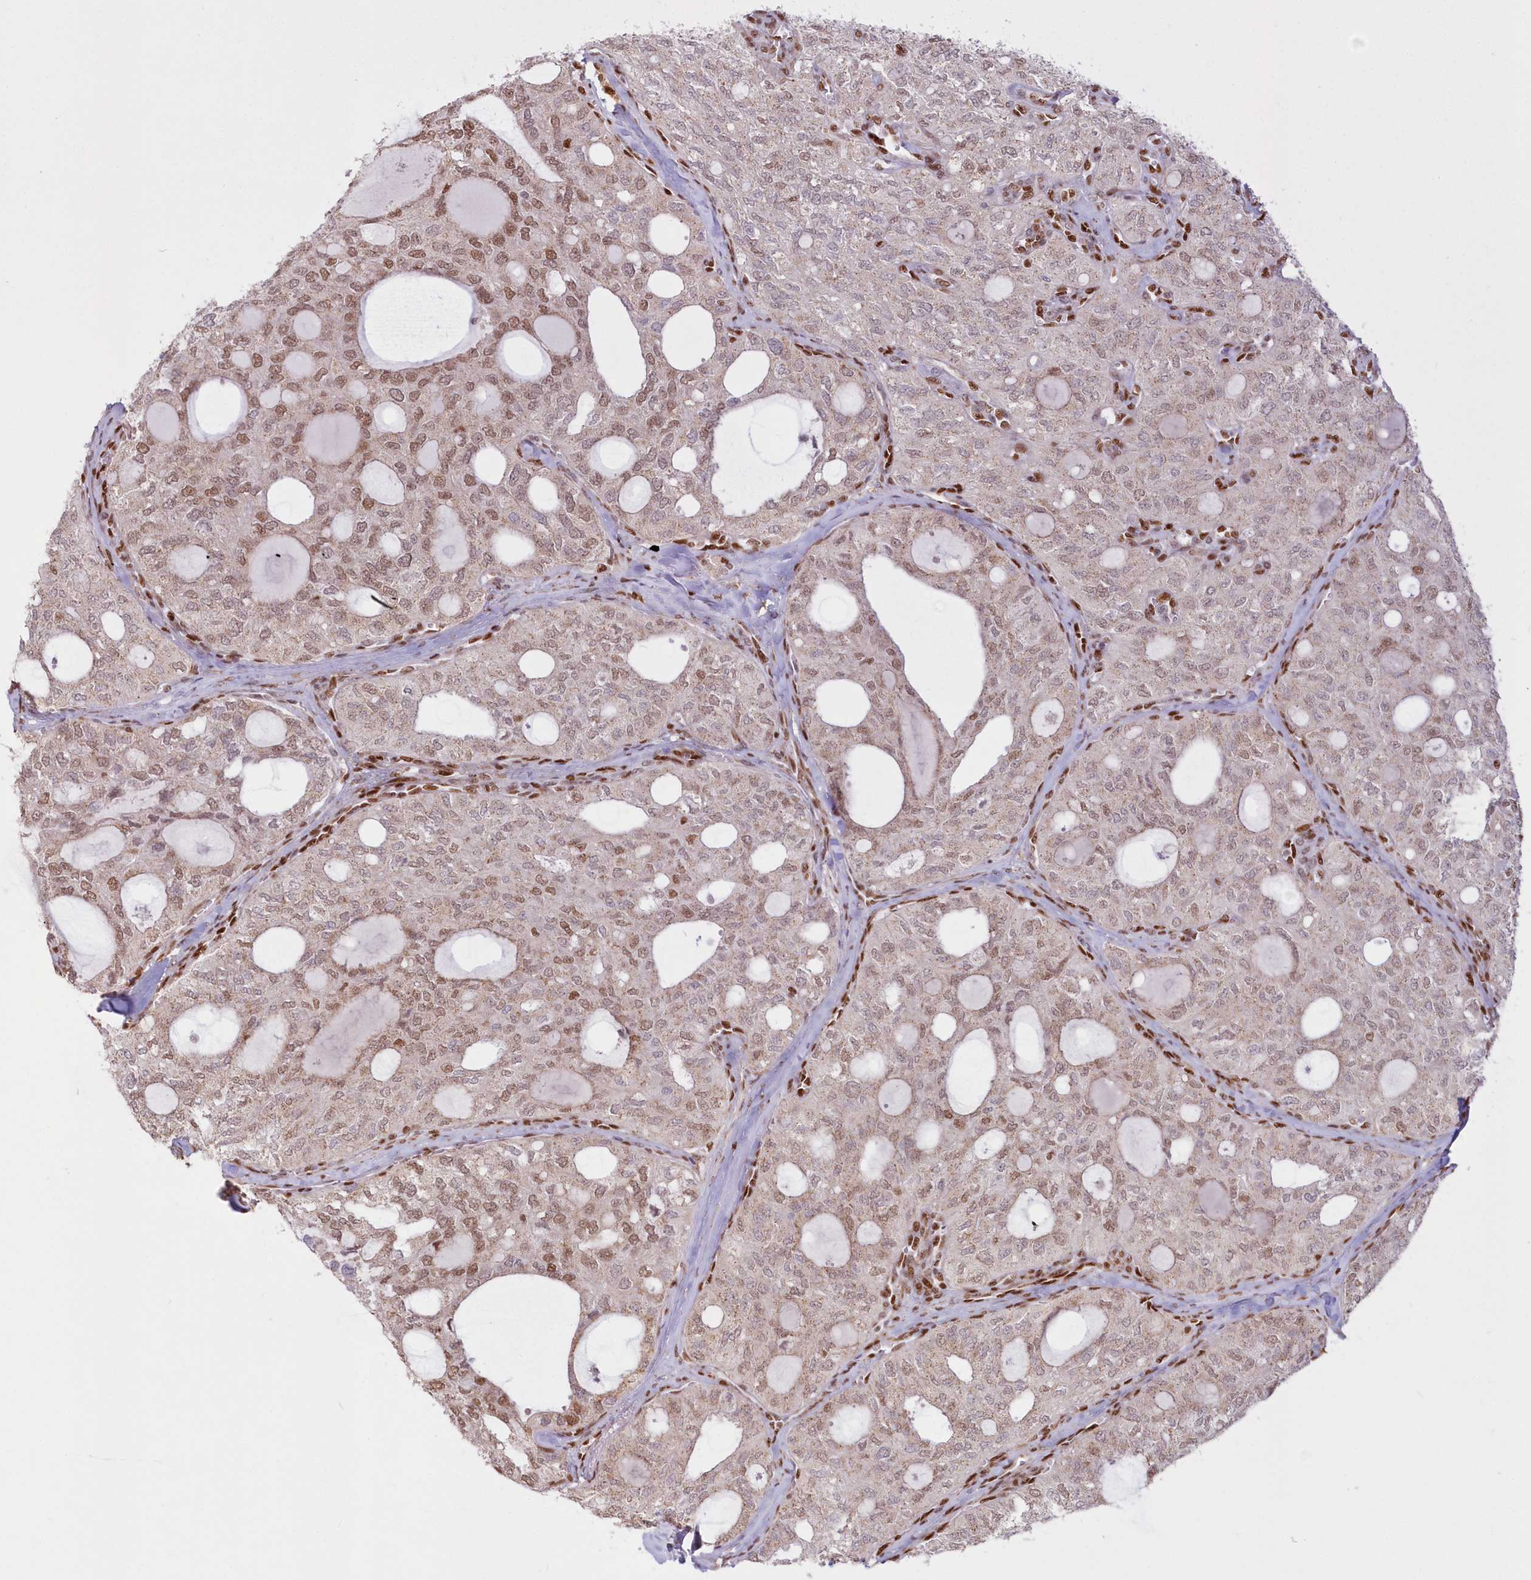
{"staining": {"intensity": "moderate", "quantity": "25%-75%", "location": "nuclear"}, "tissue": "thyroid cancer", "cell_type": "Tumor cells", "image_type": "cancer", "snomed": [{"axis": "morphology", "description": "Follicular adenoma carcinoma, NOS"}, {"axis": "topography", "description": "Thyroid gland"}], "caption": "Human thyroid cancer stained for a protein (brown) exhibits moderate nuclear positive expression in approximately 25%-75% of tumor cells.", "gene": "POLR2B", "patient": {"sex": "male", "age": 75}}